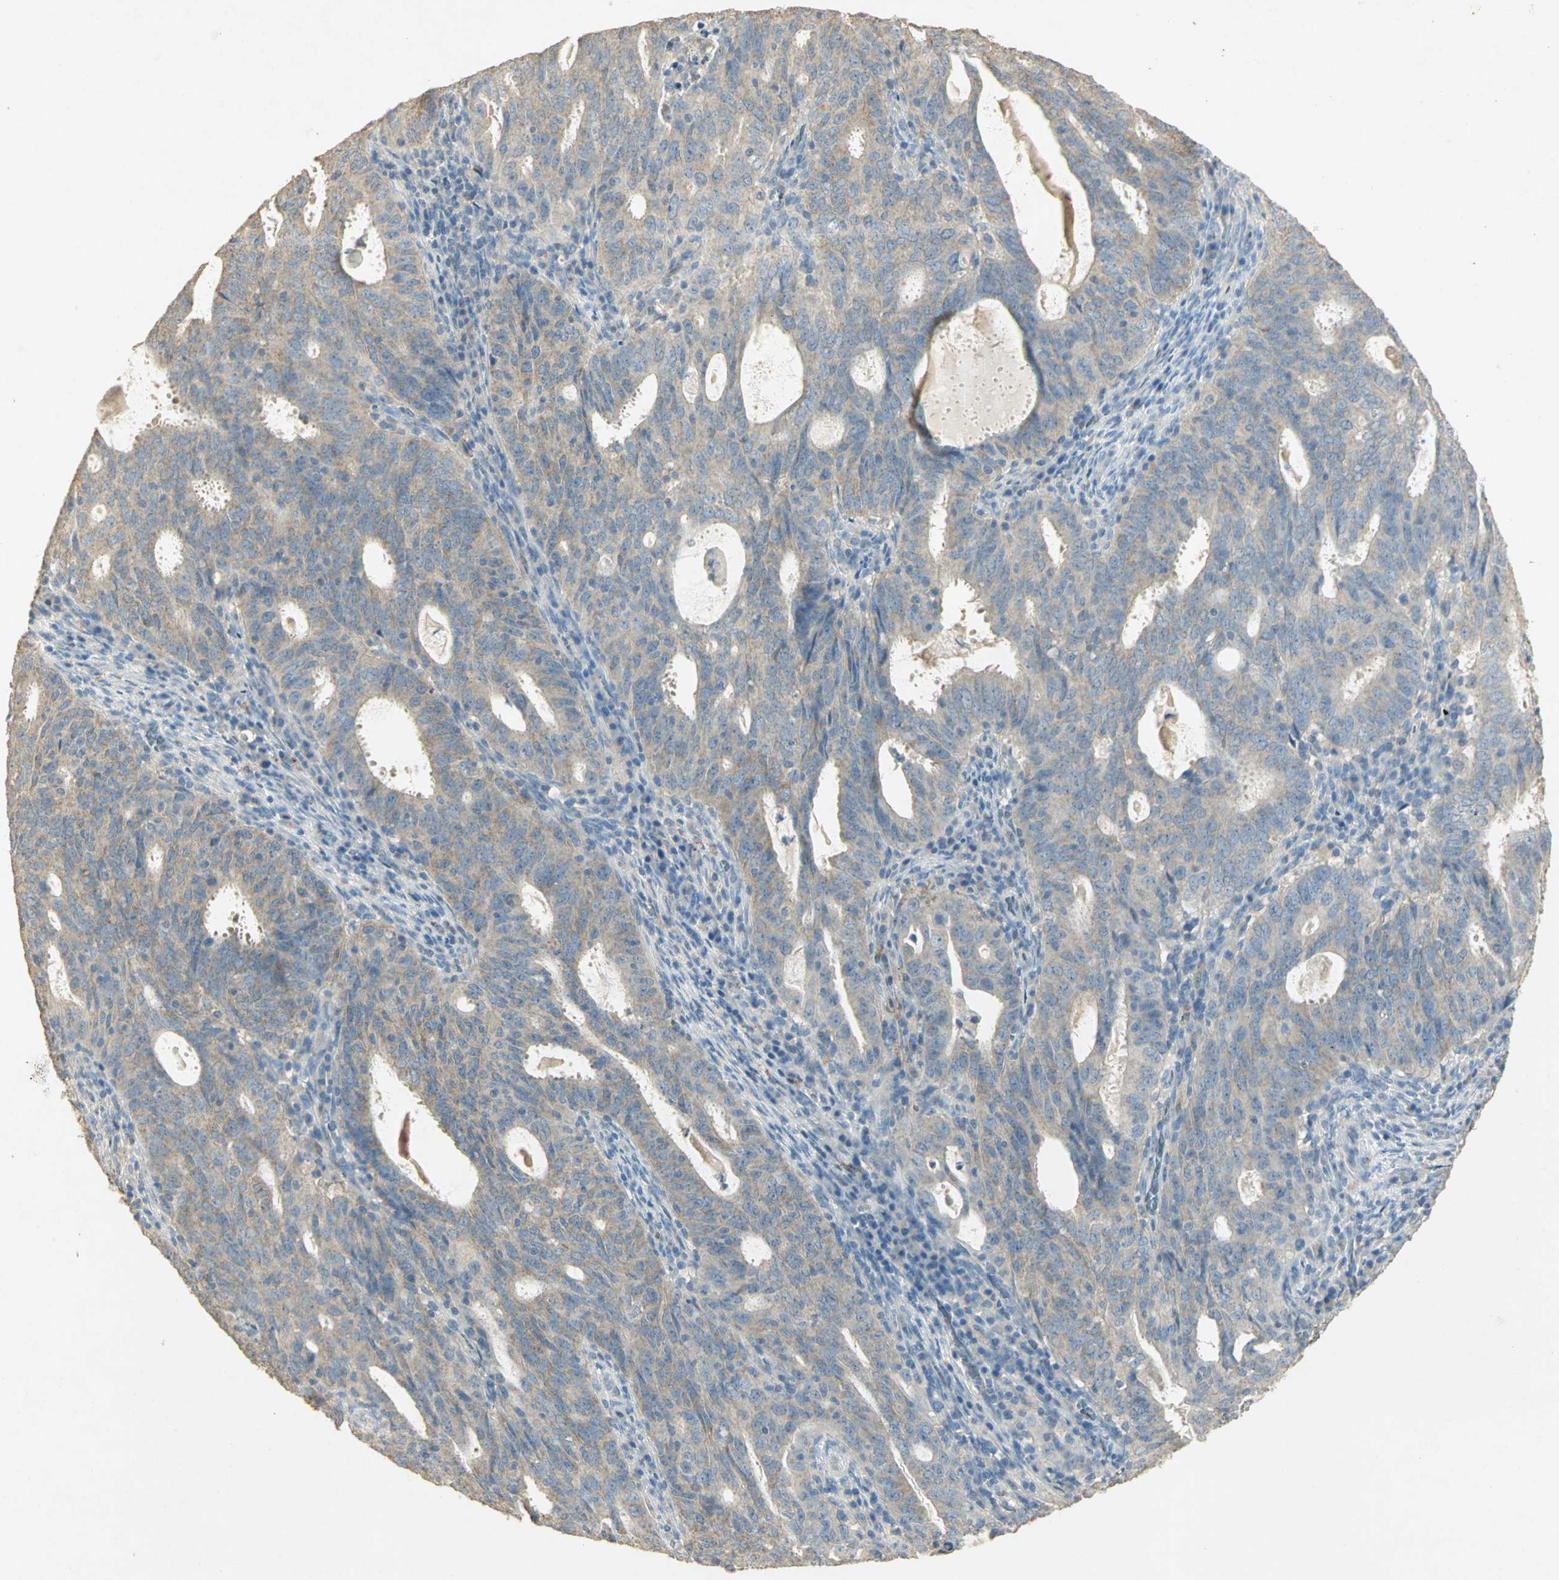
{"staining": {"intensity": "weak", "quantity": ">75%", "location": "cytoplasmic/membranous"}, "tissue": "cervical cancer", "cell_type": "Tumor cells", "image_type": "cancer", "snomed": [{"axis": "morphology", "description": "Adenocarcinoma, NOS"}, {"axis": "topography", "description": "Cervix"}], "caption": "Human cervical cancer stained for a protein (brown) shows weak cytoplasmic/membranous positive staining in approximately >75% of tumor cells.", "gene": "ASB9", "patient": {"sex": "female", "age": 44}}